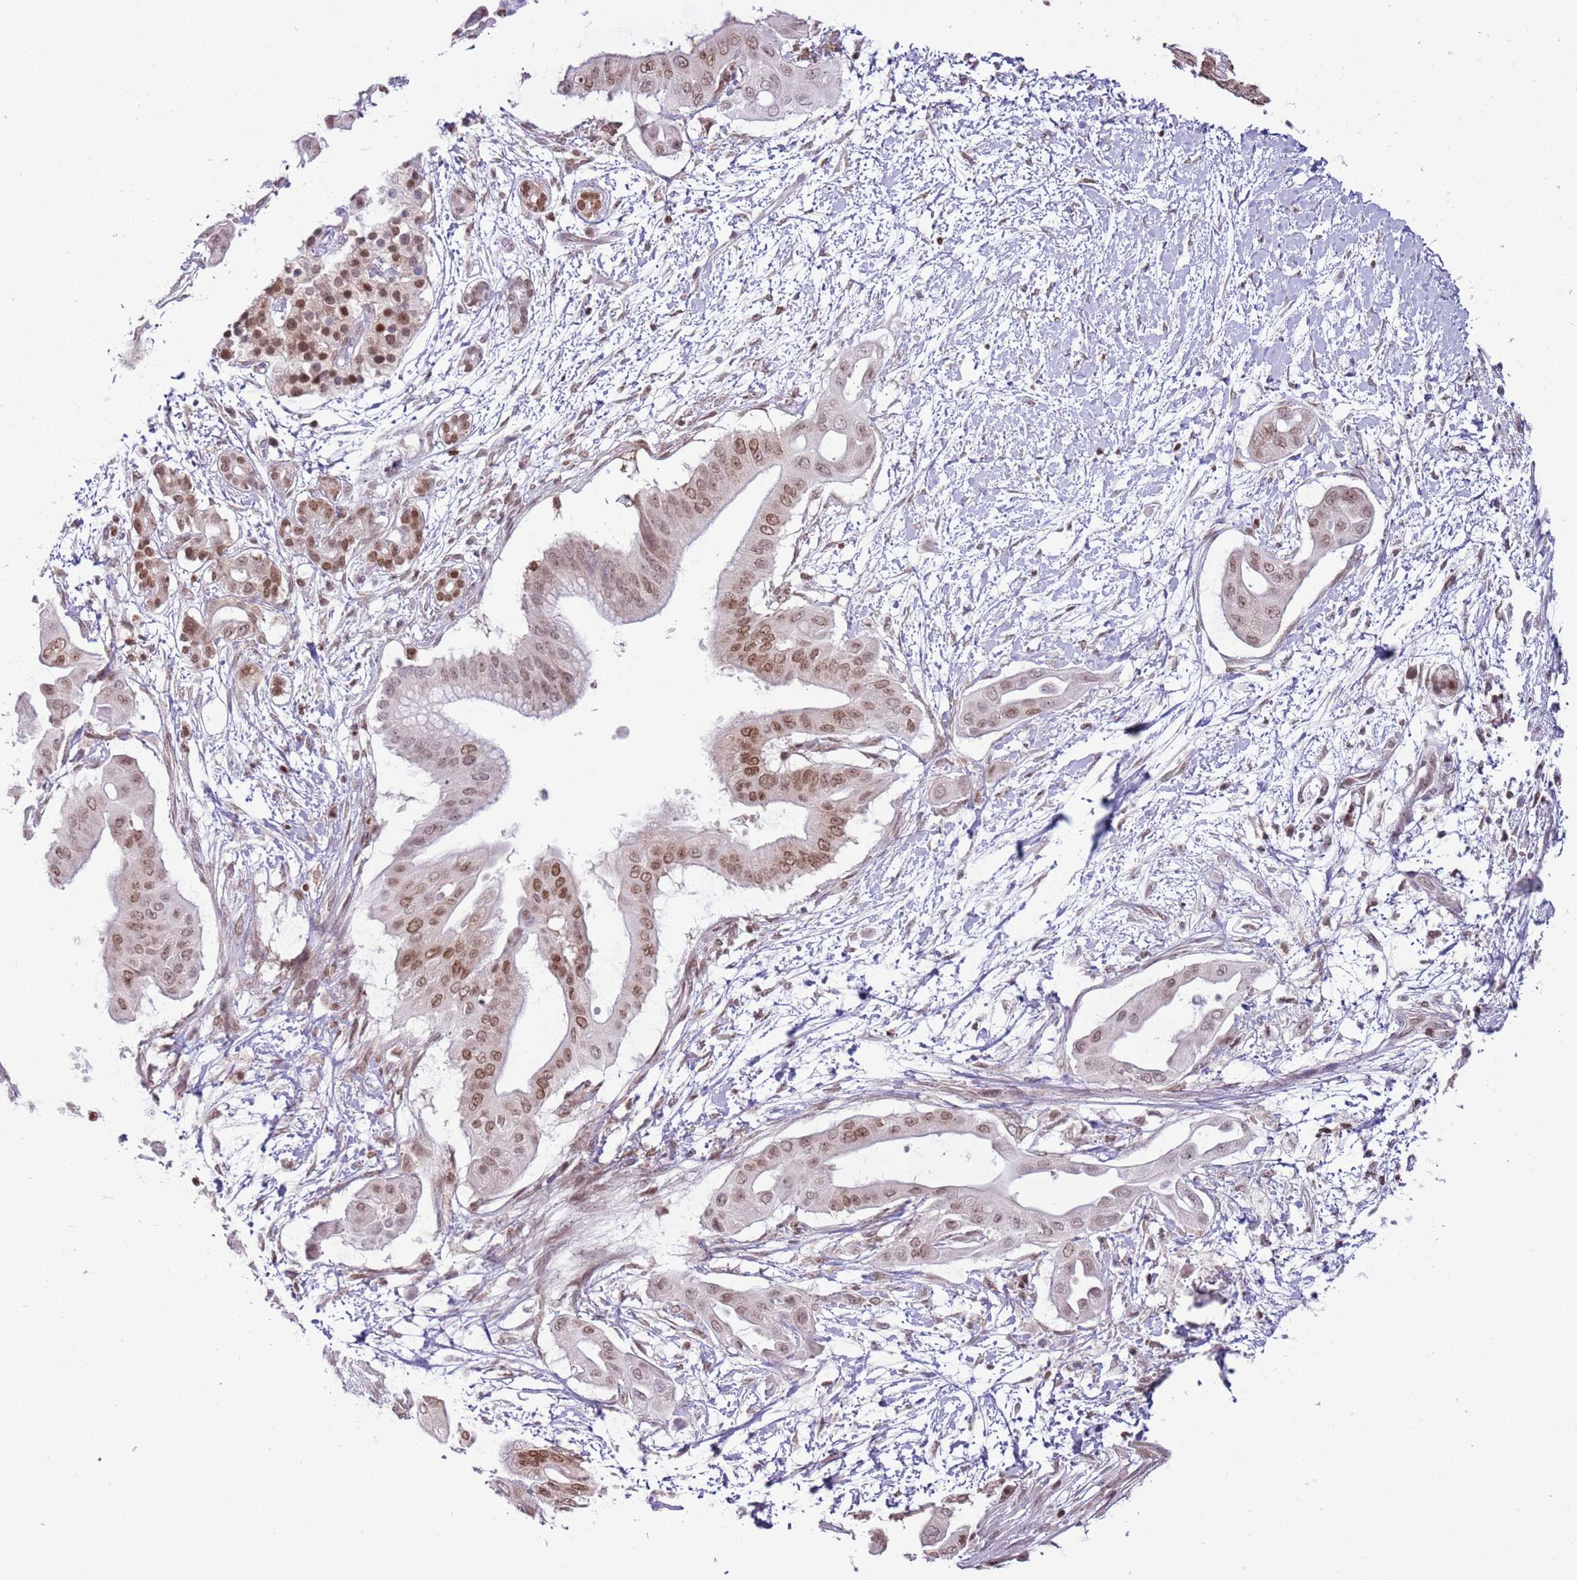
{"staining": {"intensity": "moderate", "quantity": ">75%", "location": "nuclear"}, "tissue": "pancreatic cancer", "cell_type": "Tumor cells", "image_type": "cancer", "snomed": [{"axis": "morphology", "description": "Adenocarcinoma, NOS"}, {"axis": "topography", "description": "Pancreas"}], "caption": "Immunohistochemical staining of human adenocarcinoma (pancreatic) demonstrates moderate nuclear protein staining in about >75% of tumor cells. The staining was performed using DAB (3,3'-diaminobenzidine), with brown indicating positive protein expression. Nuclei are stained blue with hematoxylin.", "gene": "SELENOH", "patient": {"sex": "male", "age": 68}}